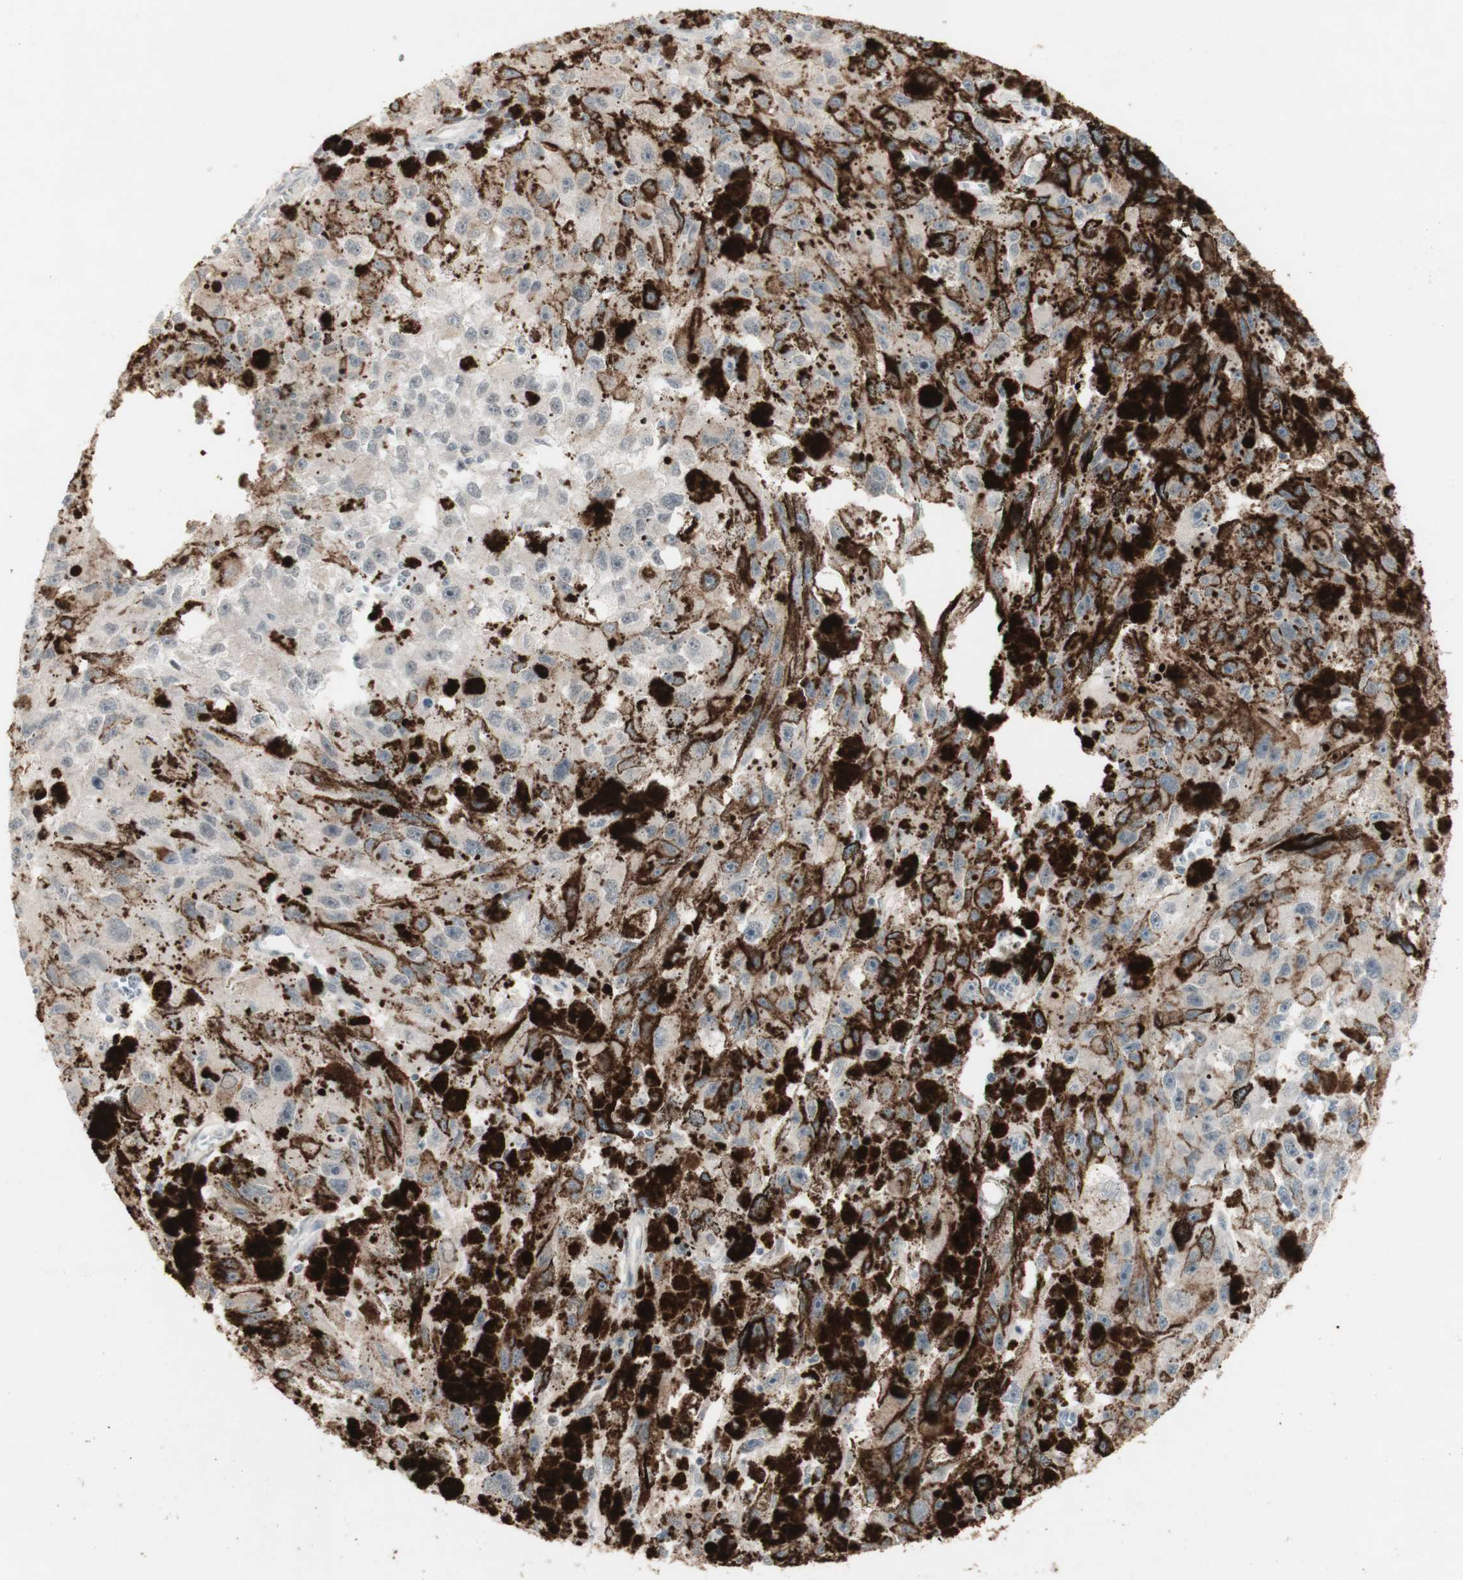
{"staining": {"intensity": "negative", "quantity": "none", "location": "none"}, "tissue": "melanoma", "cell_type": "Tumor cells", "image_type": "cancer", "snomed": [{"axis": "morphology", "description": "Malignant melanoma, NOS"}, {"axis": "topography", "description": "Skin"}], "caption": "Immunohistochemistry (IHC) photomicrograph of neoplastic tissue: human malignant melanoma stained with DAB (3,3'-diaminobenzidine) displays no significant protein staining in tumor cells.", "gene": "C1orf116", "patient": {"sex": "female", "age": 104}}